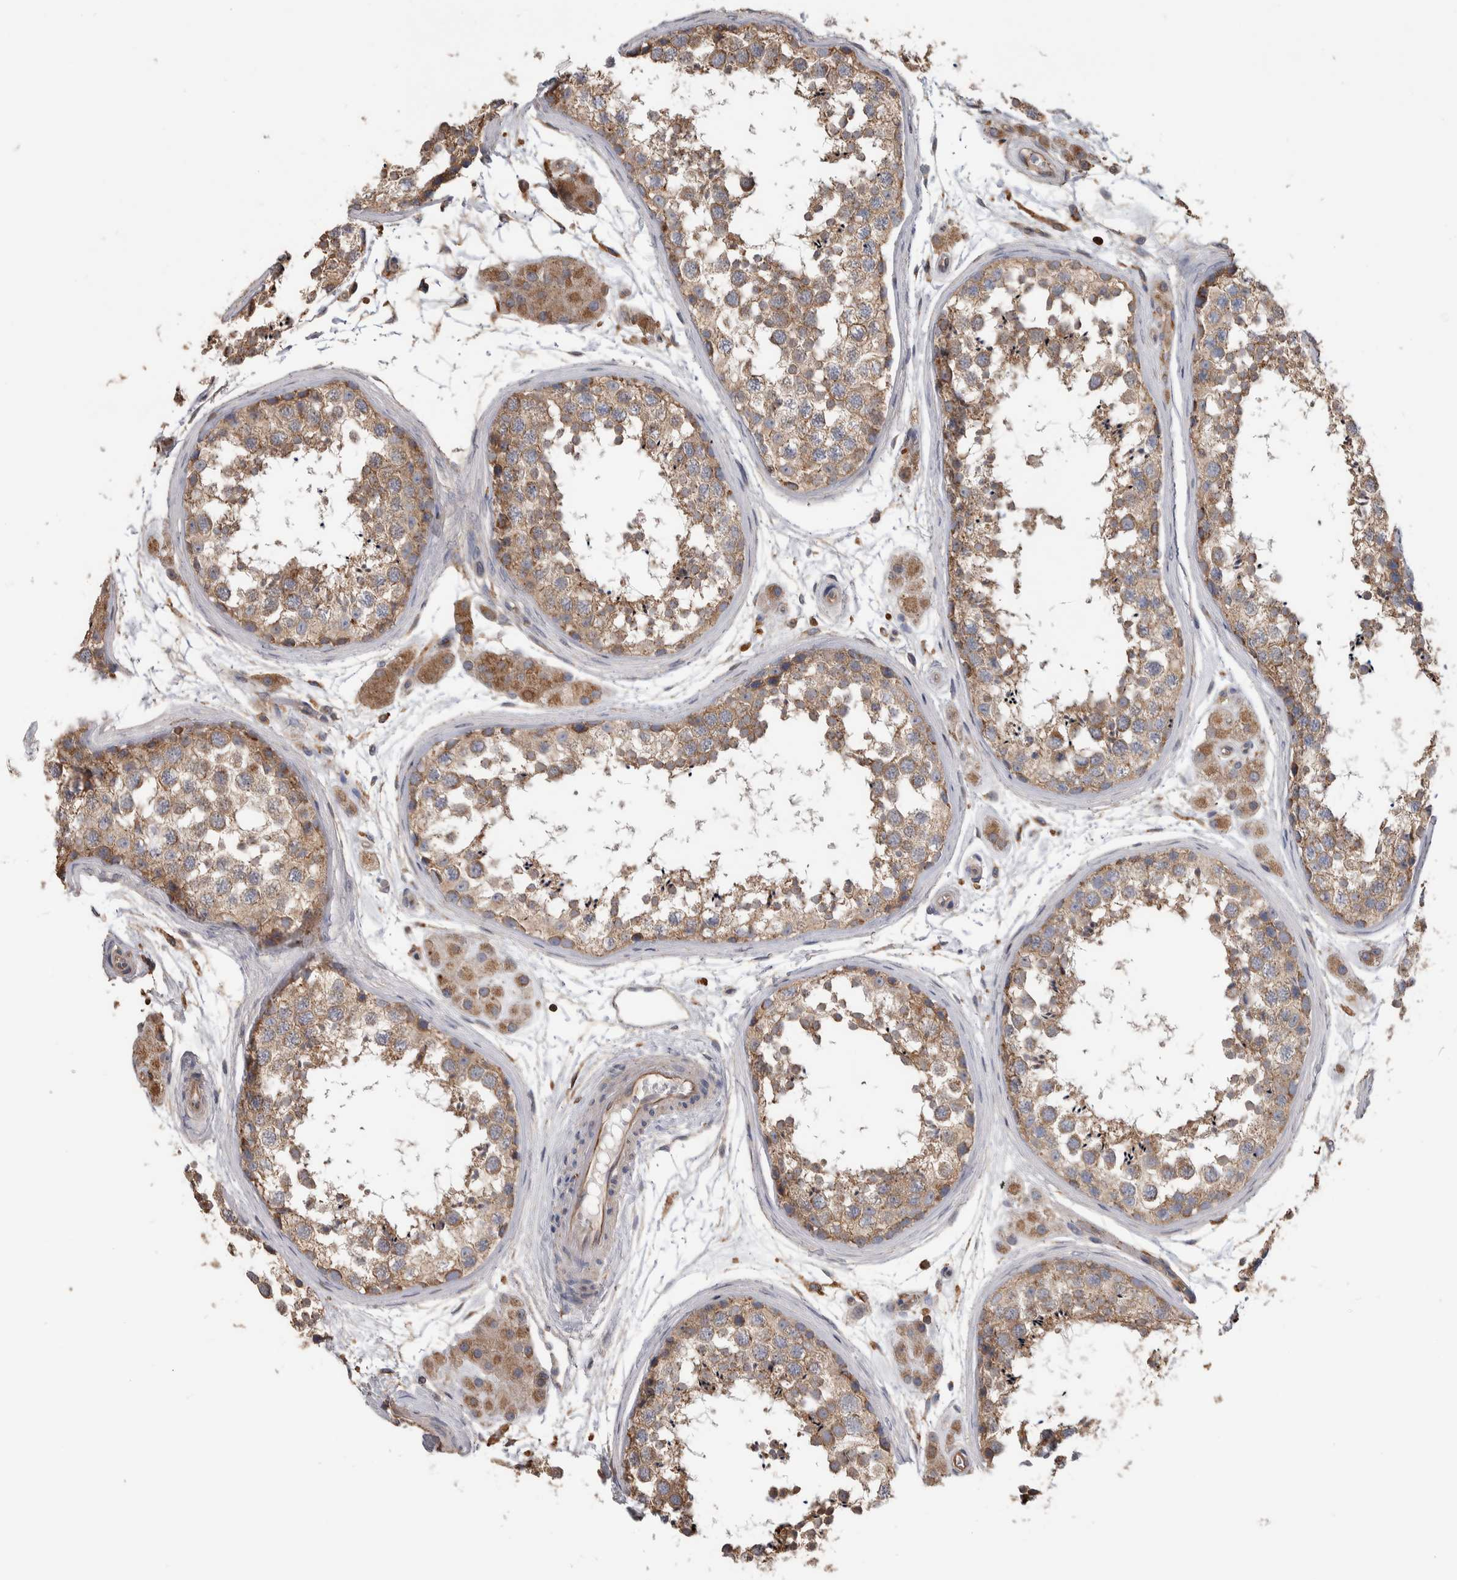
{"staining": {"intensity": "weak", "quantity": ">75%", "location": "cytoplasmic/membranous"}, "tissue": "testis", "cell_type": "Cells in seminiferous ducts", "image_type": "normal", "snomed": [{"axis": "morphology", "description": "Normal tissue, NOS"}, {"axis": "topography", "description": "Testis"}], "caption": "Weak cytoplasmic/membranous expression is appreciated in about >75% of cells in seminiferous ducts in unremarkable testis. (DAB = brown stain, brightfield microscopy at high magnification).", "gene": "SDCBP", "patient": {"sex": "male", "age": 56}}